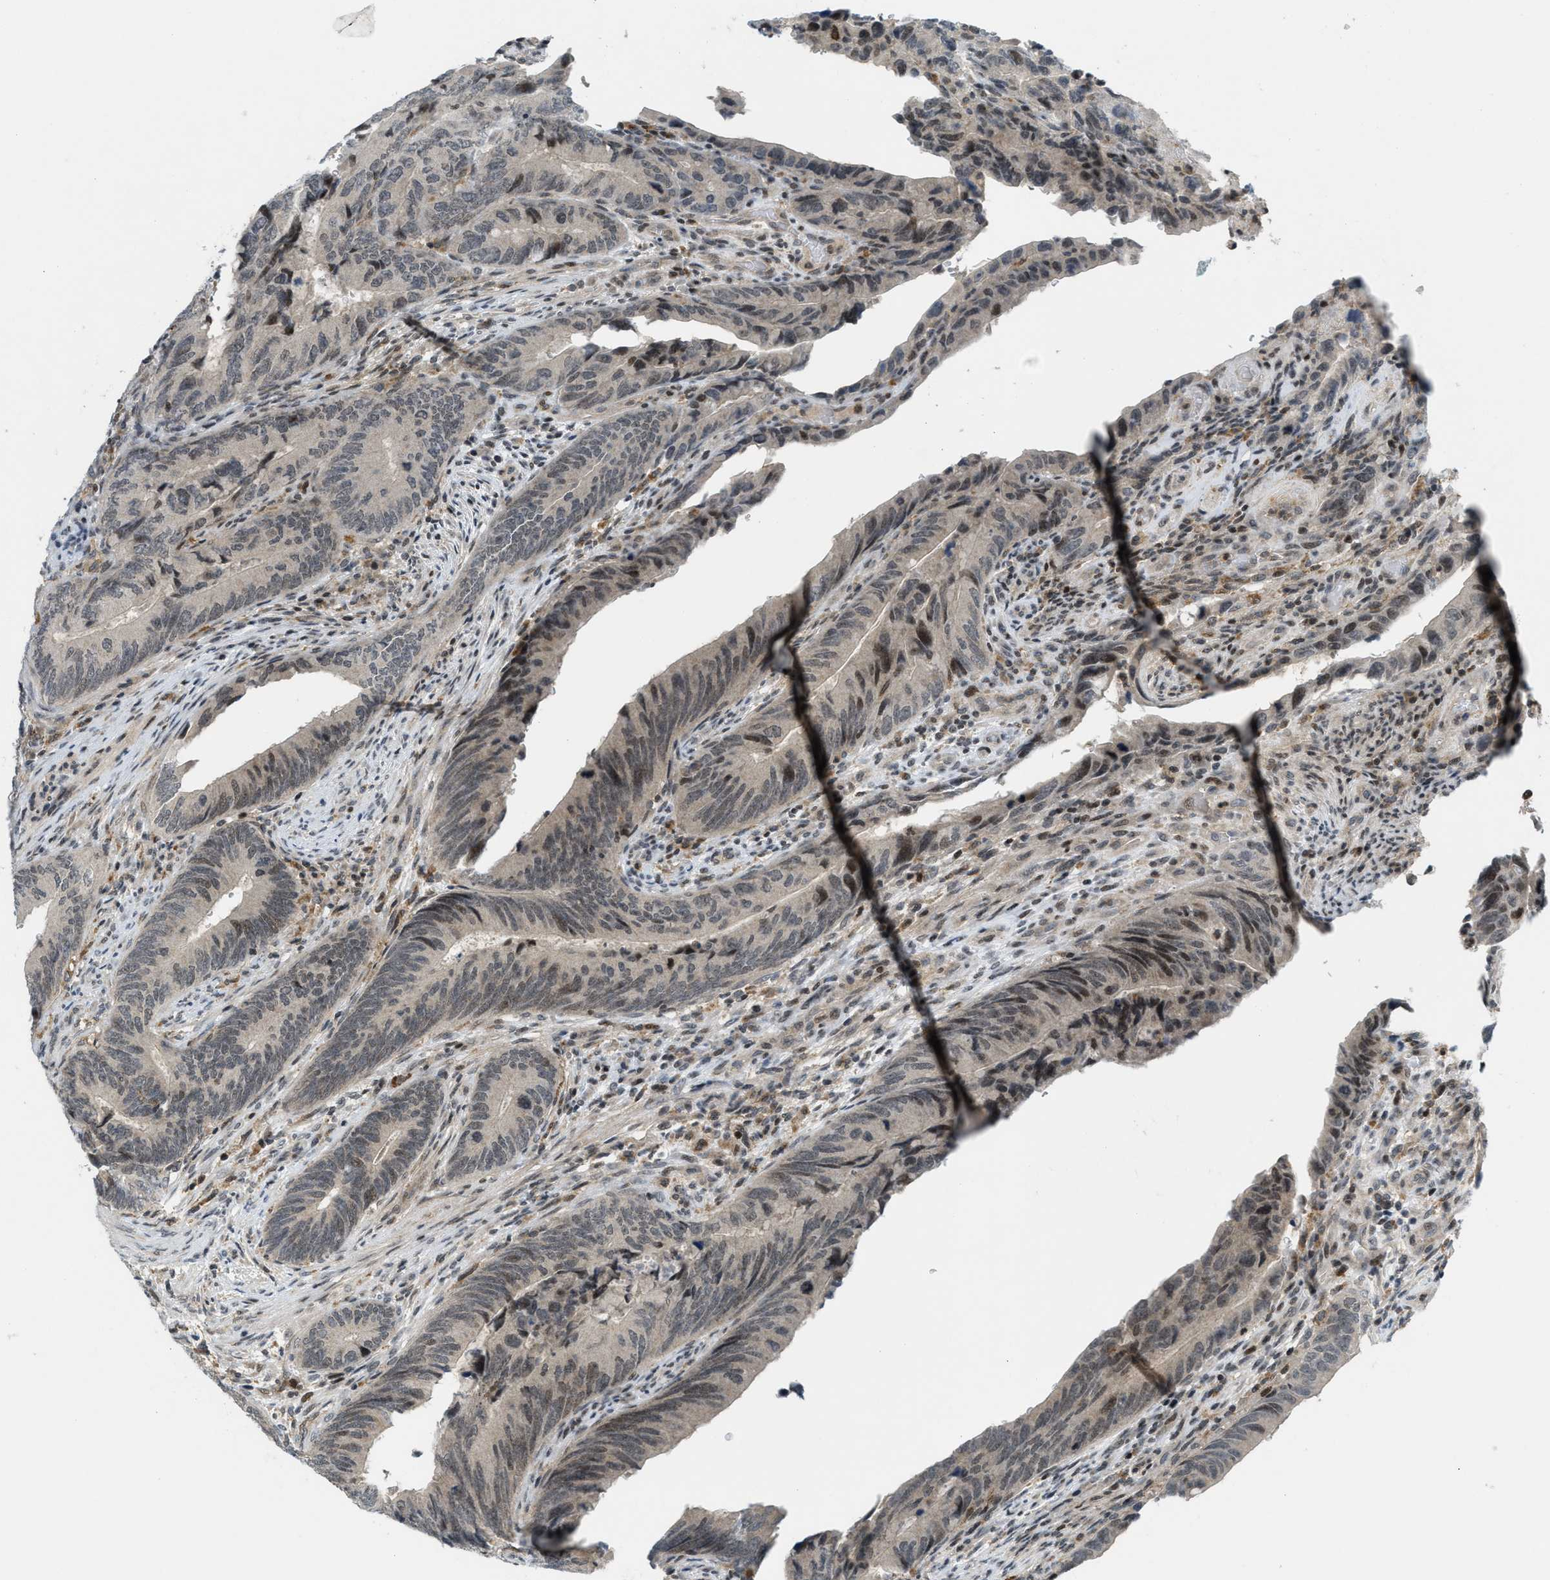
{"staining": {"intensity": "moderate", "quantity": "25%-75%", "location": "nuclear"}, "tissue": "colorectal cancer", "cell_type": "Tumor cells", "image_type": "cancer", "snomed": [{"axis": "morphology", "description": "Normal tissue, NOS"}, {"axis": "morphology", "description": "Adenocarcinoma, NOS"}, {"axis": "topography", "description": "Colon"}], "caption": "About 25%-75% of tumor cells in human colorectal cancer (adenocarcinoma) demonstrate moderate nuclear protein staining as visualized by brown immunohistochemical staining.", "gene": "ING1", "patient": {"sex": "male", "age": 56}}